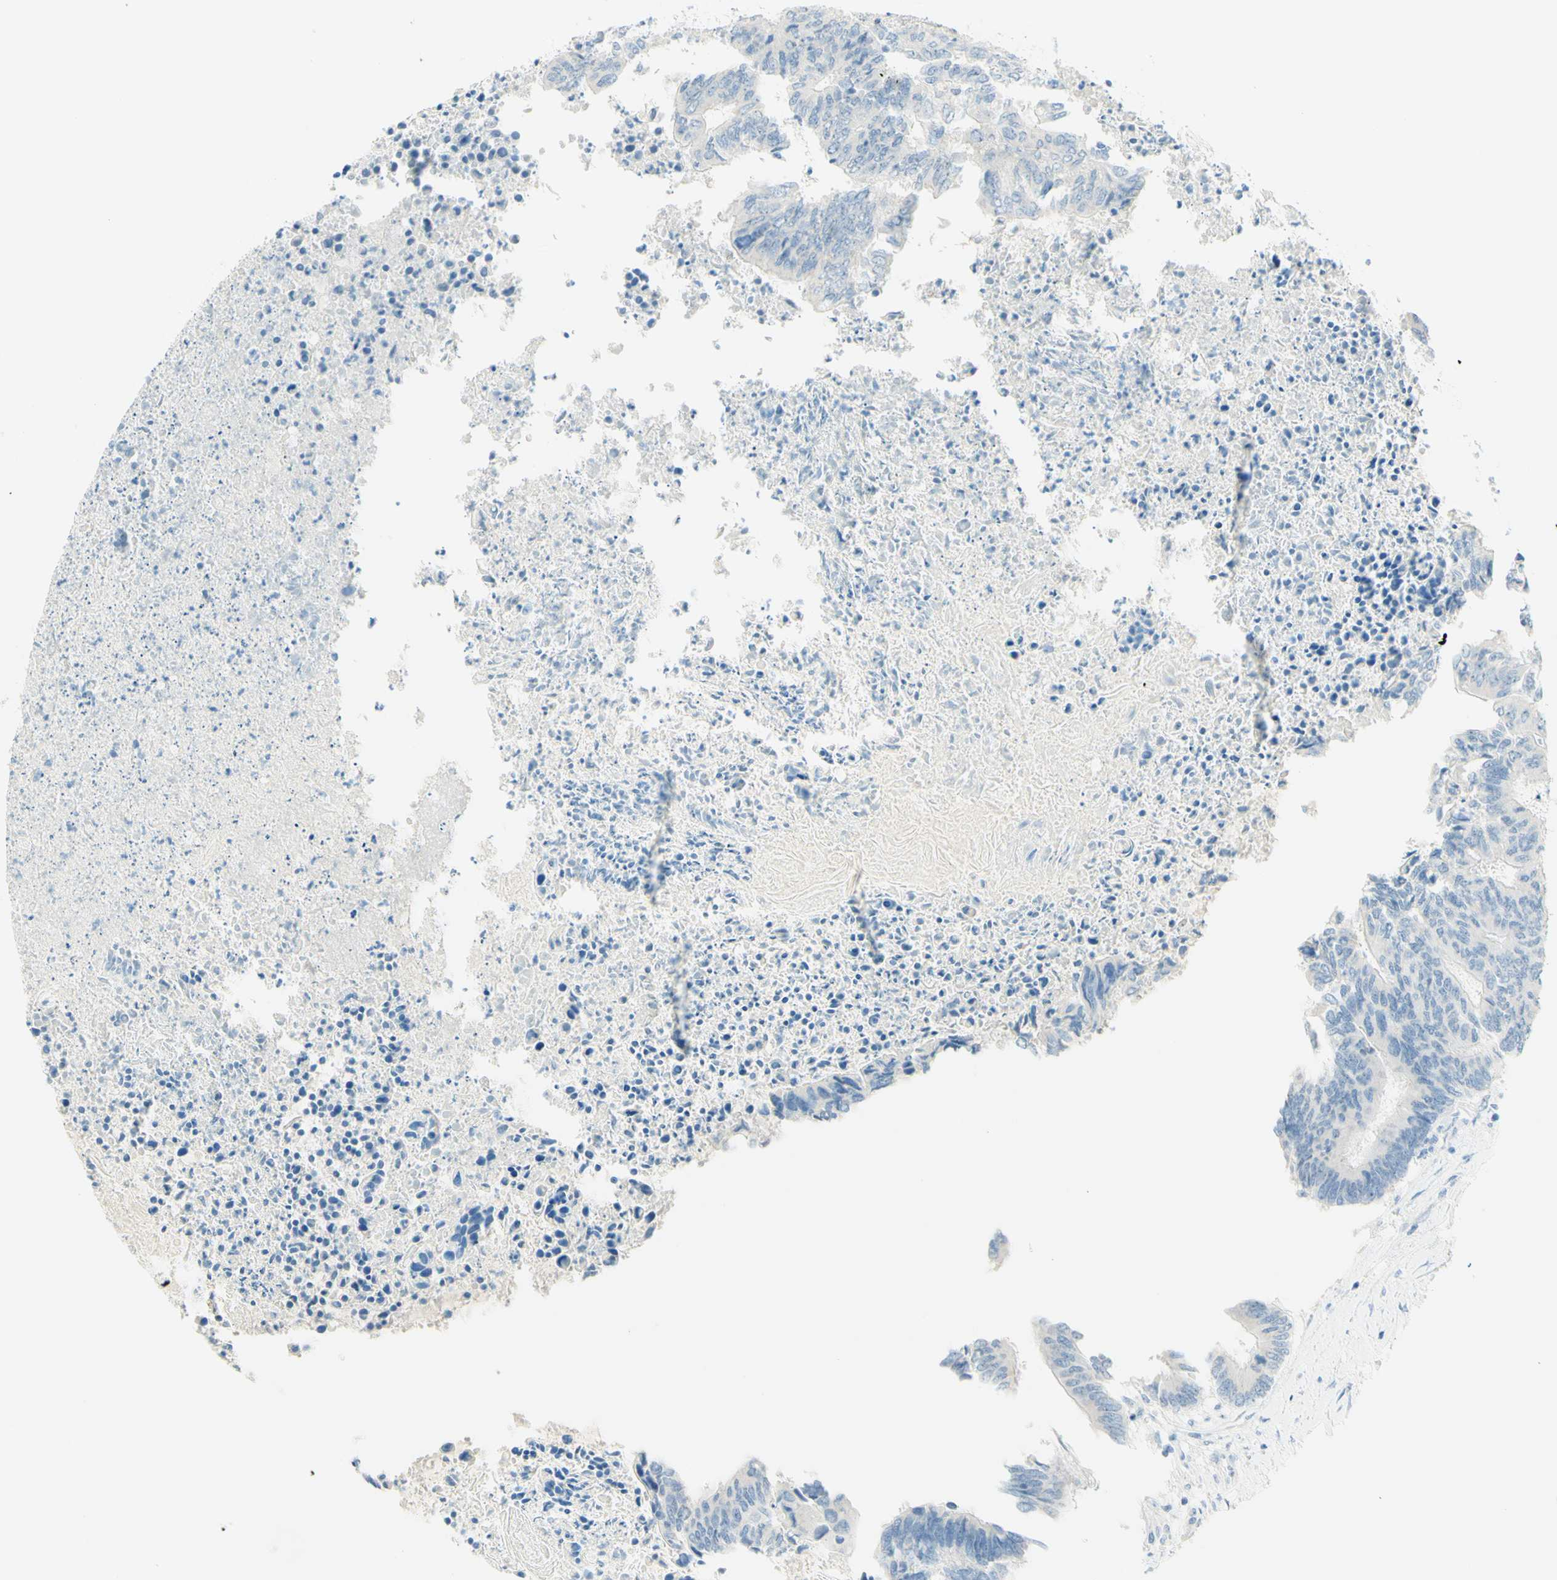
{"staining": {"intensity": "negative", "quantity": "none", "location": "none"}, "tissue": "colorectal cancer", "cell_type": "Tumor cells", "image_type": "cancer", "snomed": [{"axis": "morphology", "description": "Adenocarcinoma, NOS"}, {"axis": "topography", "description": "Rectum"}], "caption": "Protein analysis of colorectal cancer displays no significant positivity in tumor cells.", "gene": "FMR1NB", "patient": {"sex": "male", "age": 63}}